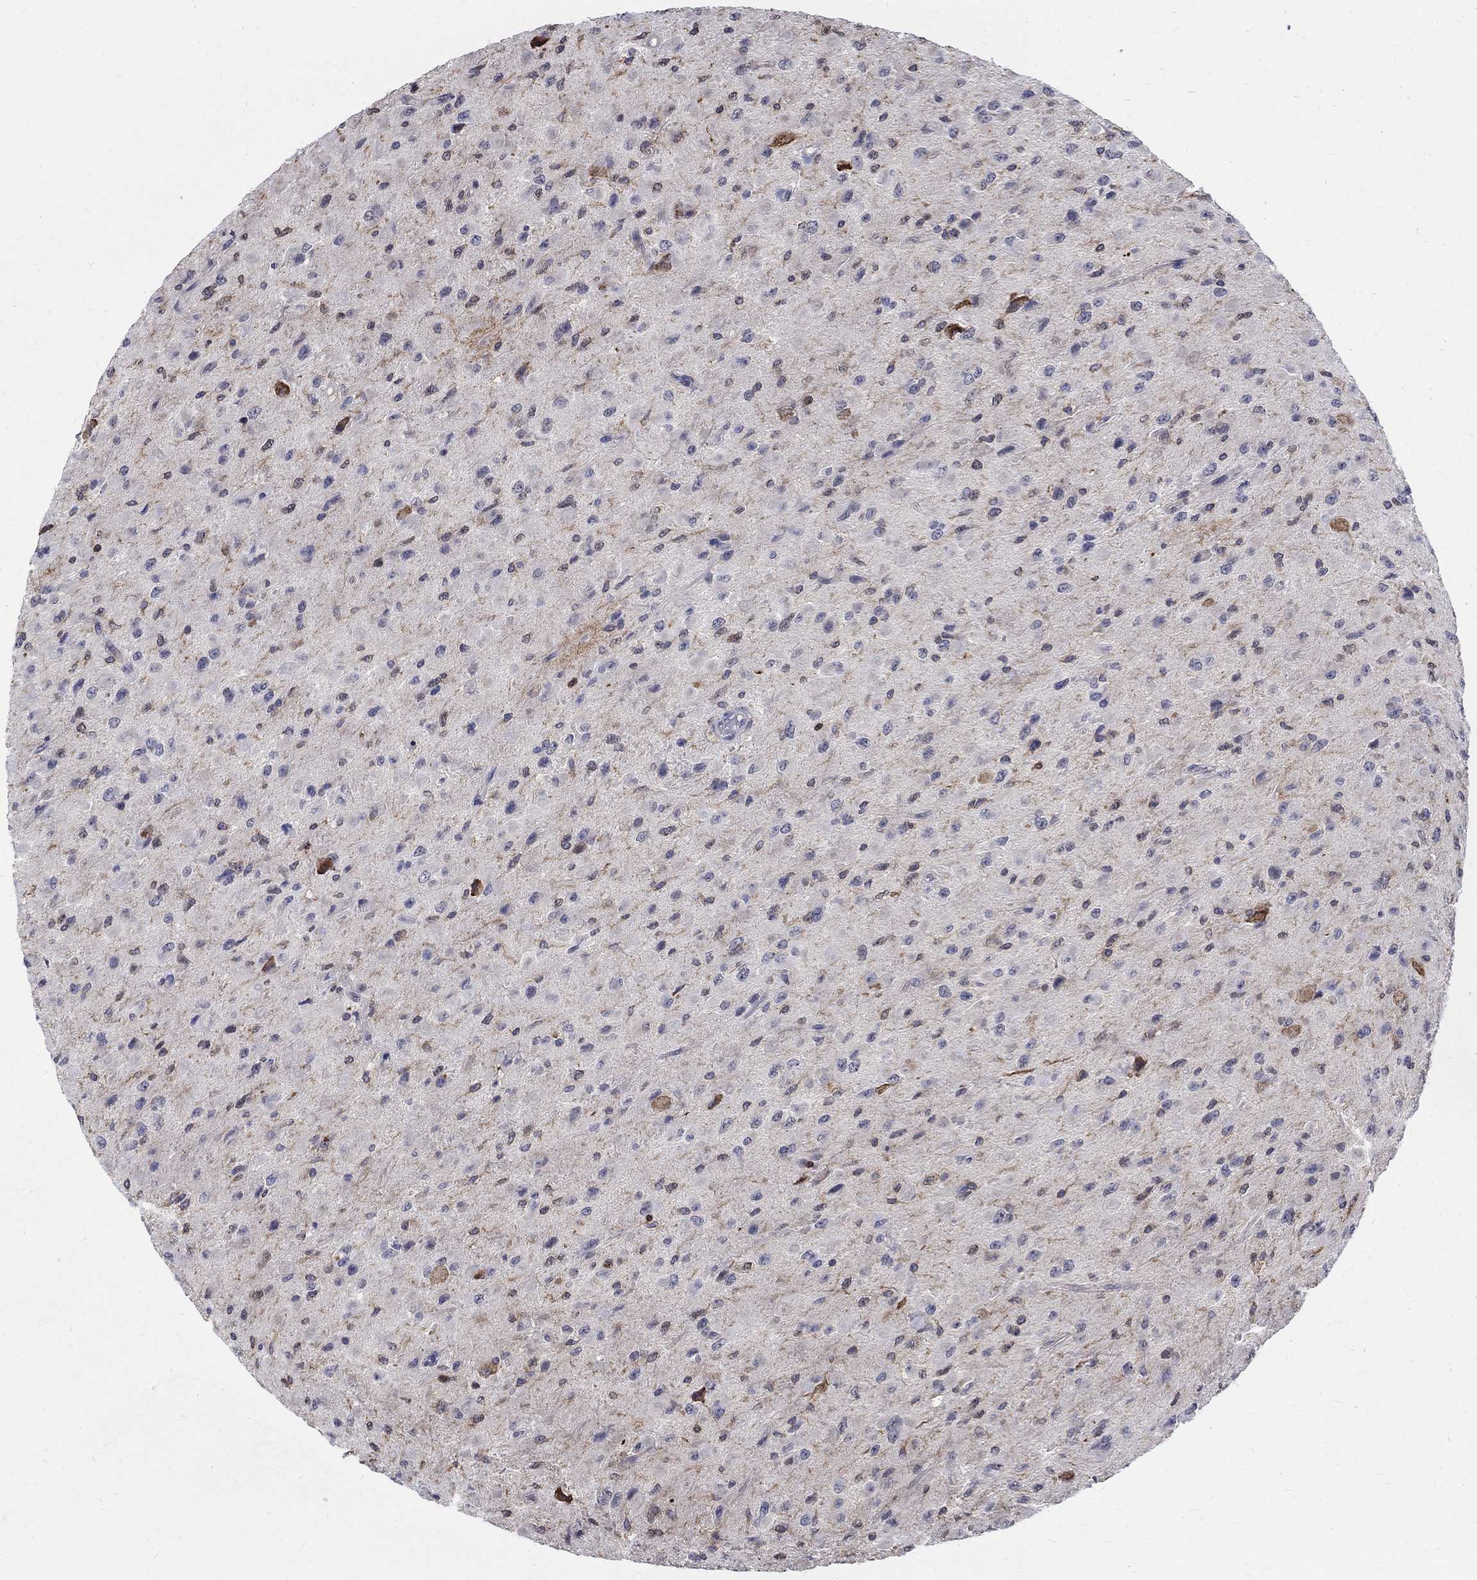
{"staining": {"intensity": "negative", "quantity": "none", "location": "none"}, "tissue": "glioma", "cell_type": "Tumor cells", "image_type": "cancer", "snomed": [{"axis": "morphology", "description": "Glioma, malignant, High grade"}, {"axis": "topography", "description": "Cerebral cortex"}], "caption": "High magnification brightfield microscopy of glioma stained with DAB (brown) and counterstained with hematoxylin (blue): tumor cells show no significant positivity. (DAB immunohistochemistry (IHC) with hematoxylin counter stain).", "gene": "AGAP2", "patient": {"sex": "male", "age": 35}}